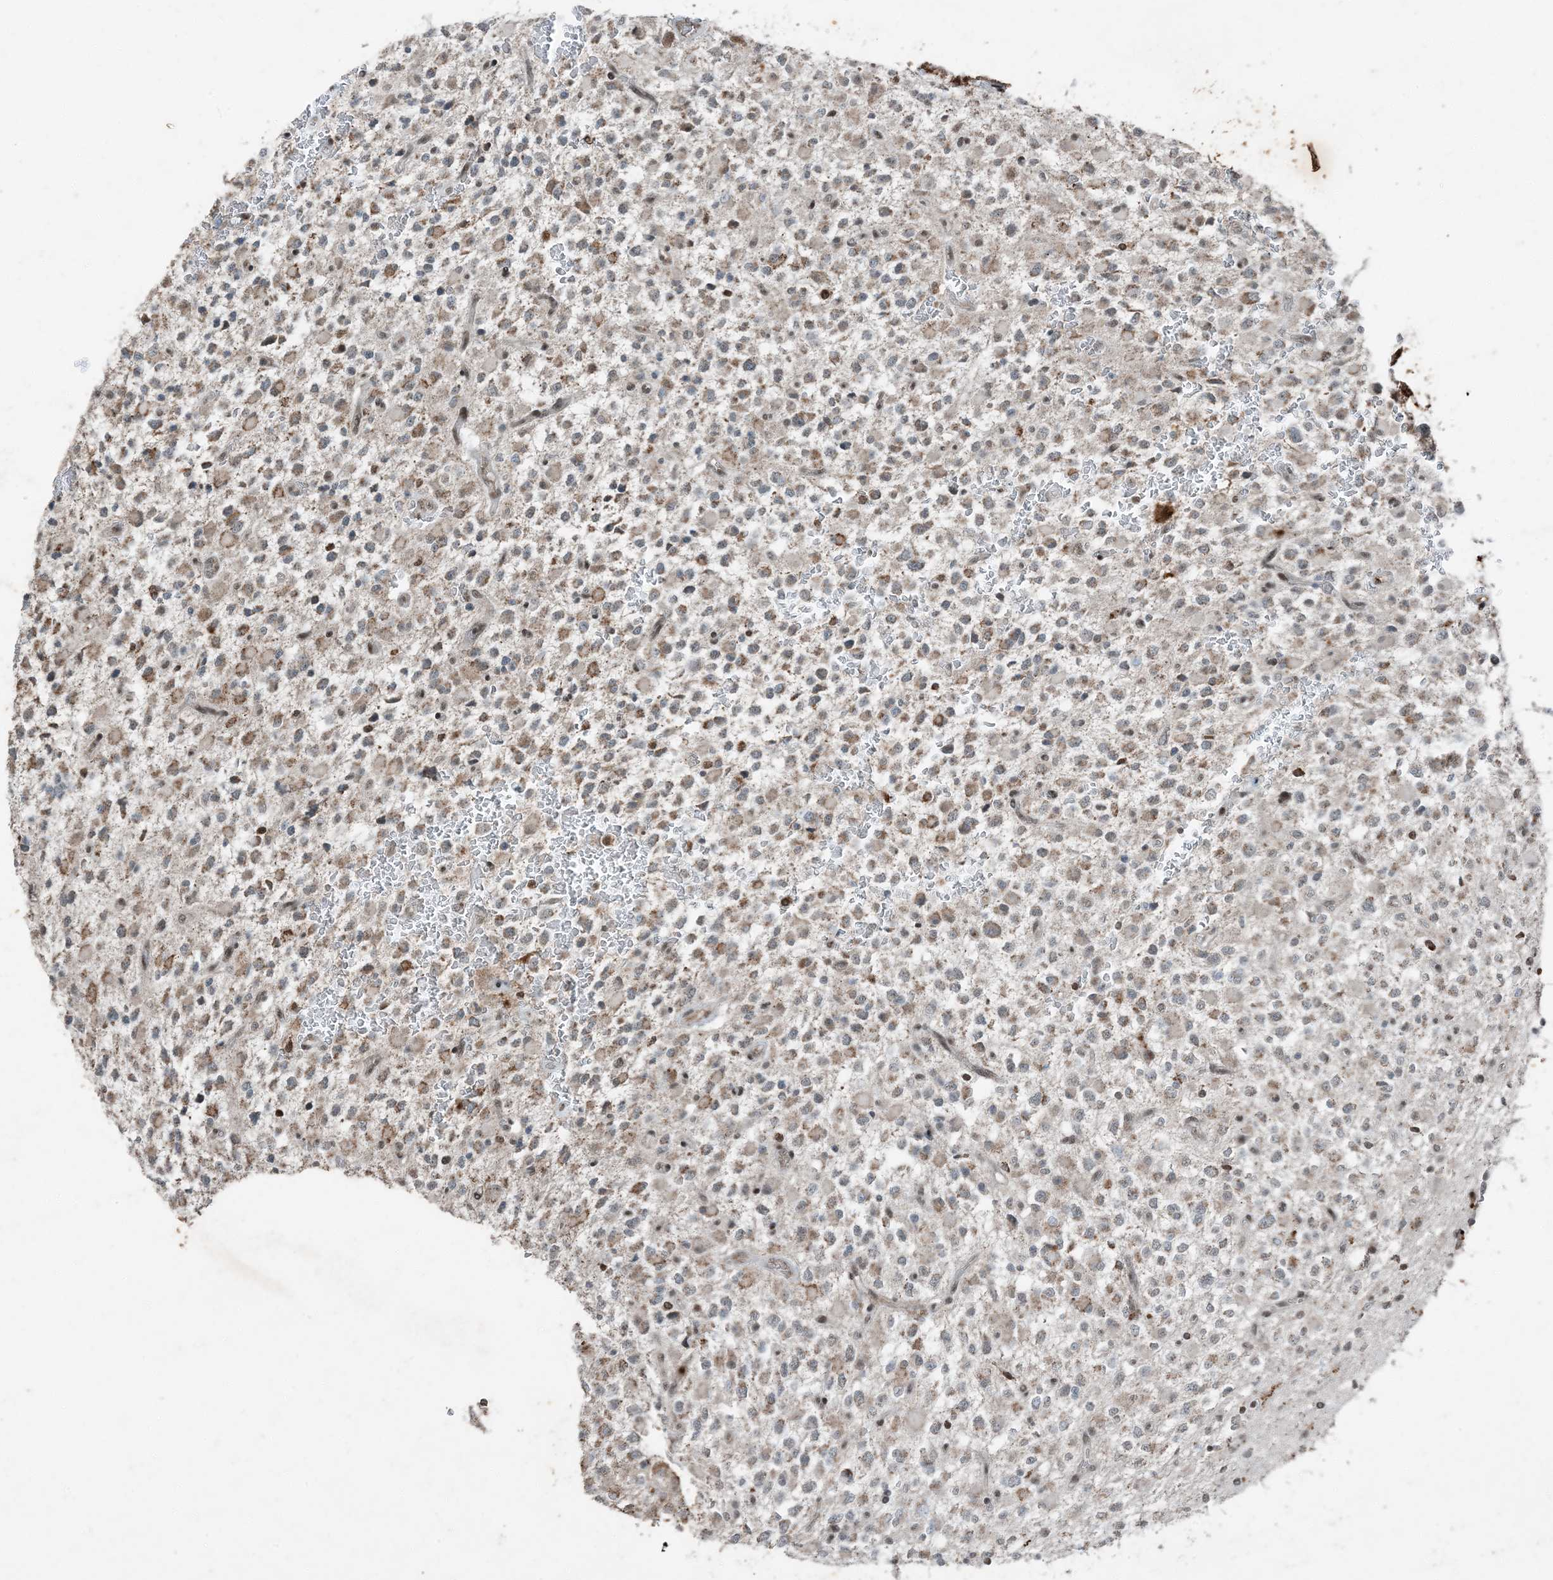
{"staining": {"intensity": "weak", "quantity": "25%-75%", "location": "cytoplasmic/membranous"}, "tissue": "glioma", "cell_type": "Tumor cells", "image_type": "cancer", "snomed": [{"axis": "morphology", "description": "Glioma, malignant, High grade"}, {"axis": "topography", "description": "Brain"}], "caption": "Glioma tissue exhibits weak cytoplasmic/membranous staining in approximately 25%-75% of tumor cells", "gene": "TADA2B", "patient": {"sex": "male", "age": 34}}